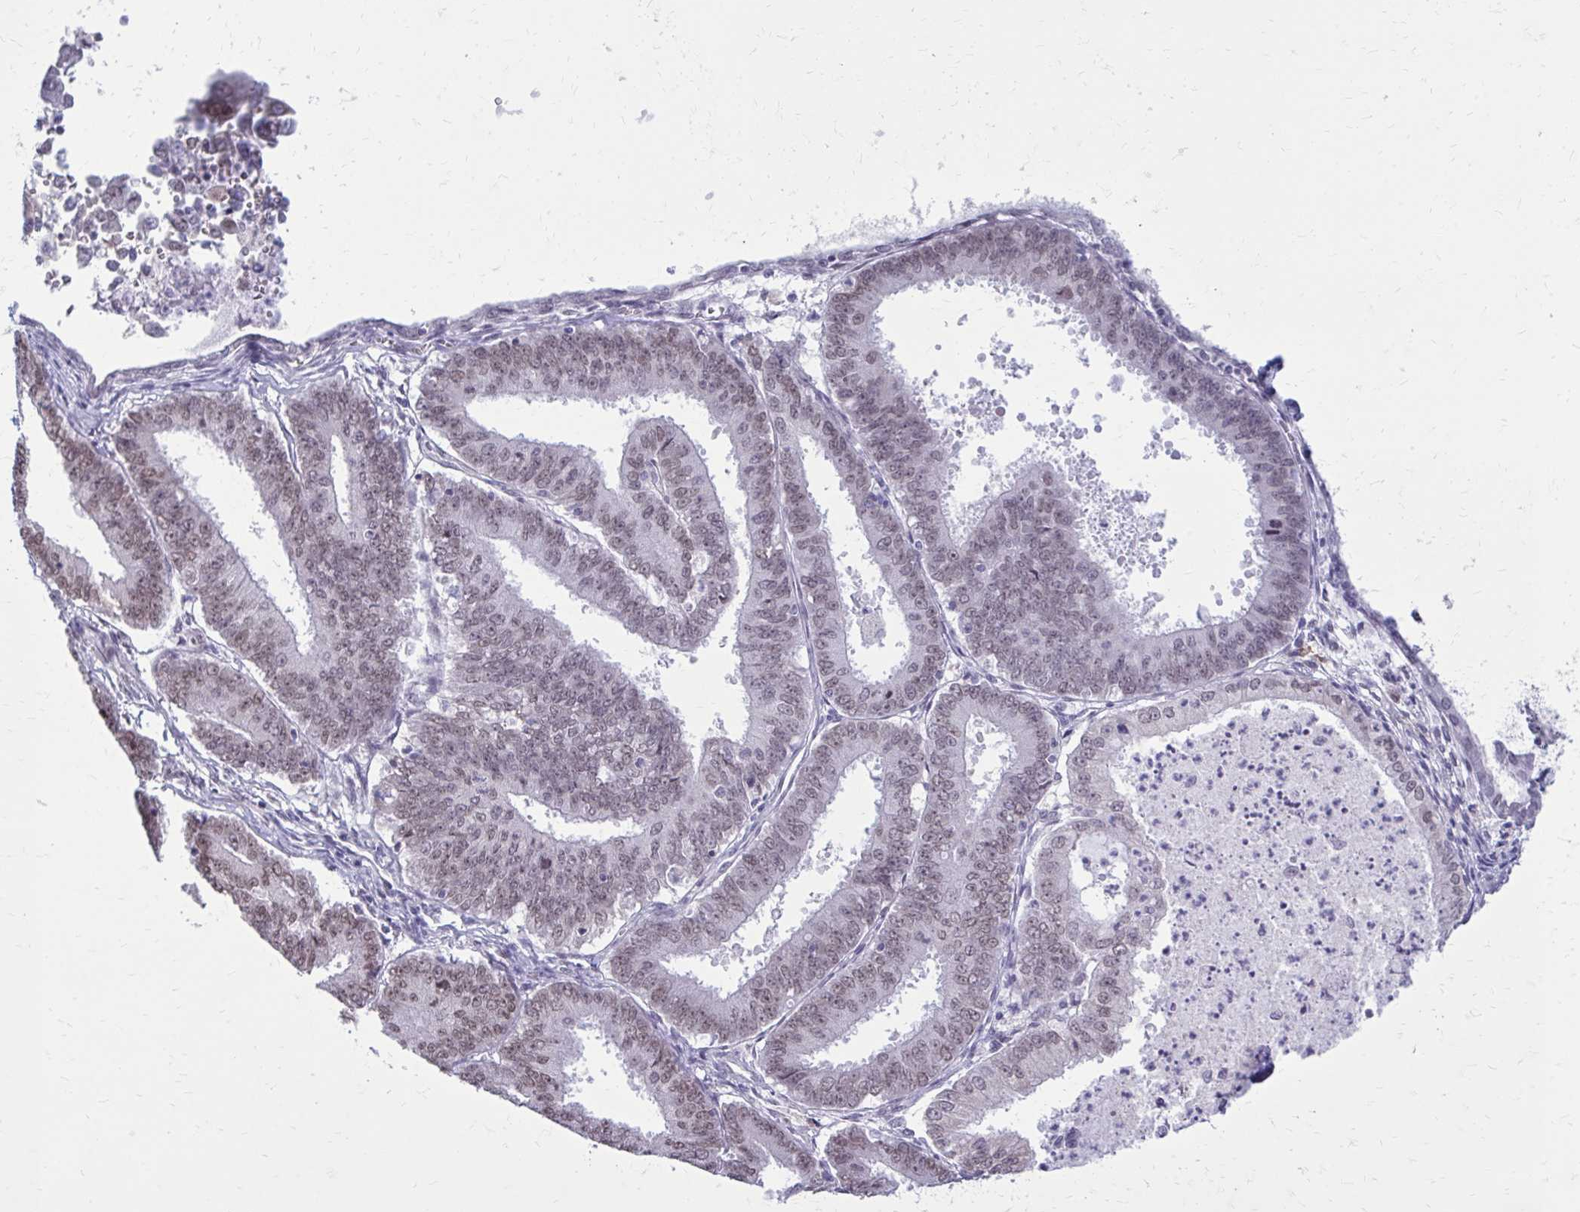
{"staining": {"intensity": "weak", "quantity": ">75%", "location": "nuclear"}, "tissue": "endometrial cancer", "cell_type": "Tumor cells", "image_type": "cancer", "snomed": [{"axis": "morphology", "description": "Adenocarcinoma, NOS"}, {"axis": "topography", "description": "Endometrium"}], "caption": "Endometrial cancer stained with a brown dye reveals weak nuclear positive expression in approximately >75% of tumor cells.", "gene": "PROSER1", "patient": {"sex": "female", "age": 73}}